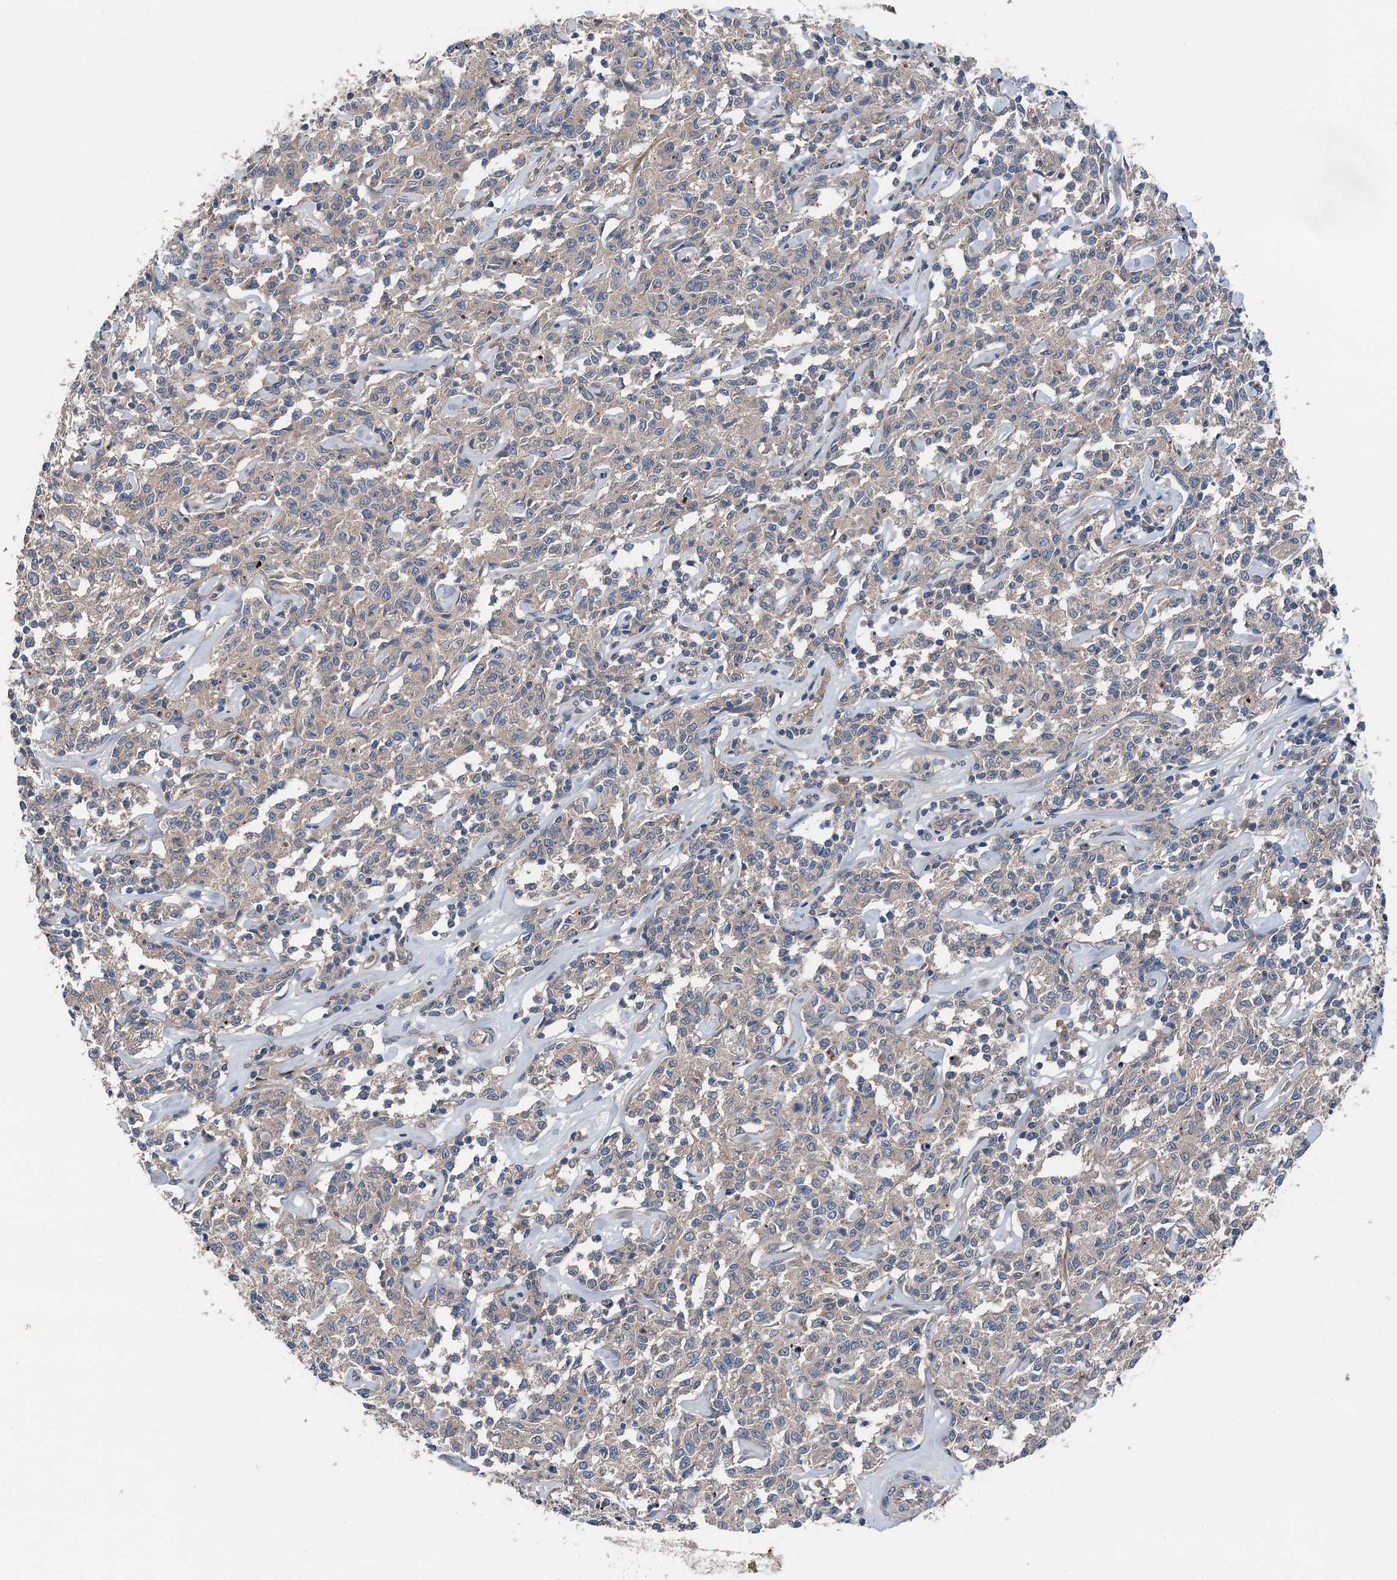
{"staining": {"intensity": "negative", "quantity": "none", "location": "none"}, "tissue": "lymphoma", "cell_type": "Tumor cells", "image_type": "cancer", "snomed": [{"axis": "morphology", "description": "Malignant lymphoma, non-Hodgkin's type, Low grade"}, {"axis": "topography", "description": "Small intestine"}], "caption": "Human low-grade malignant lymphoma, non-Hodgkin's type stained for a protein using immunohistochemistry displays no staining in tumor cells.", "gene": "SLC2A10", "patient": {"sex": "female", "age": 59}}